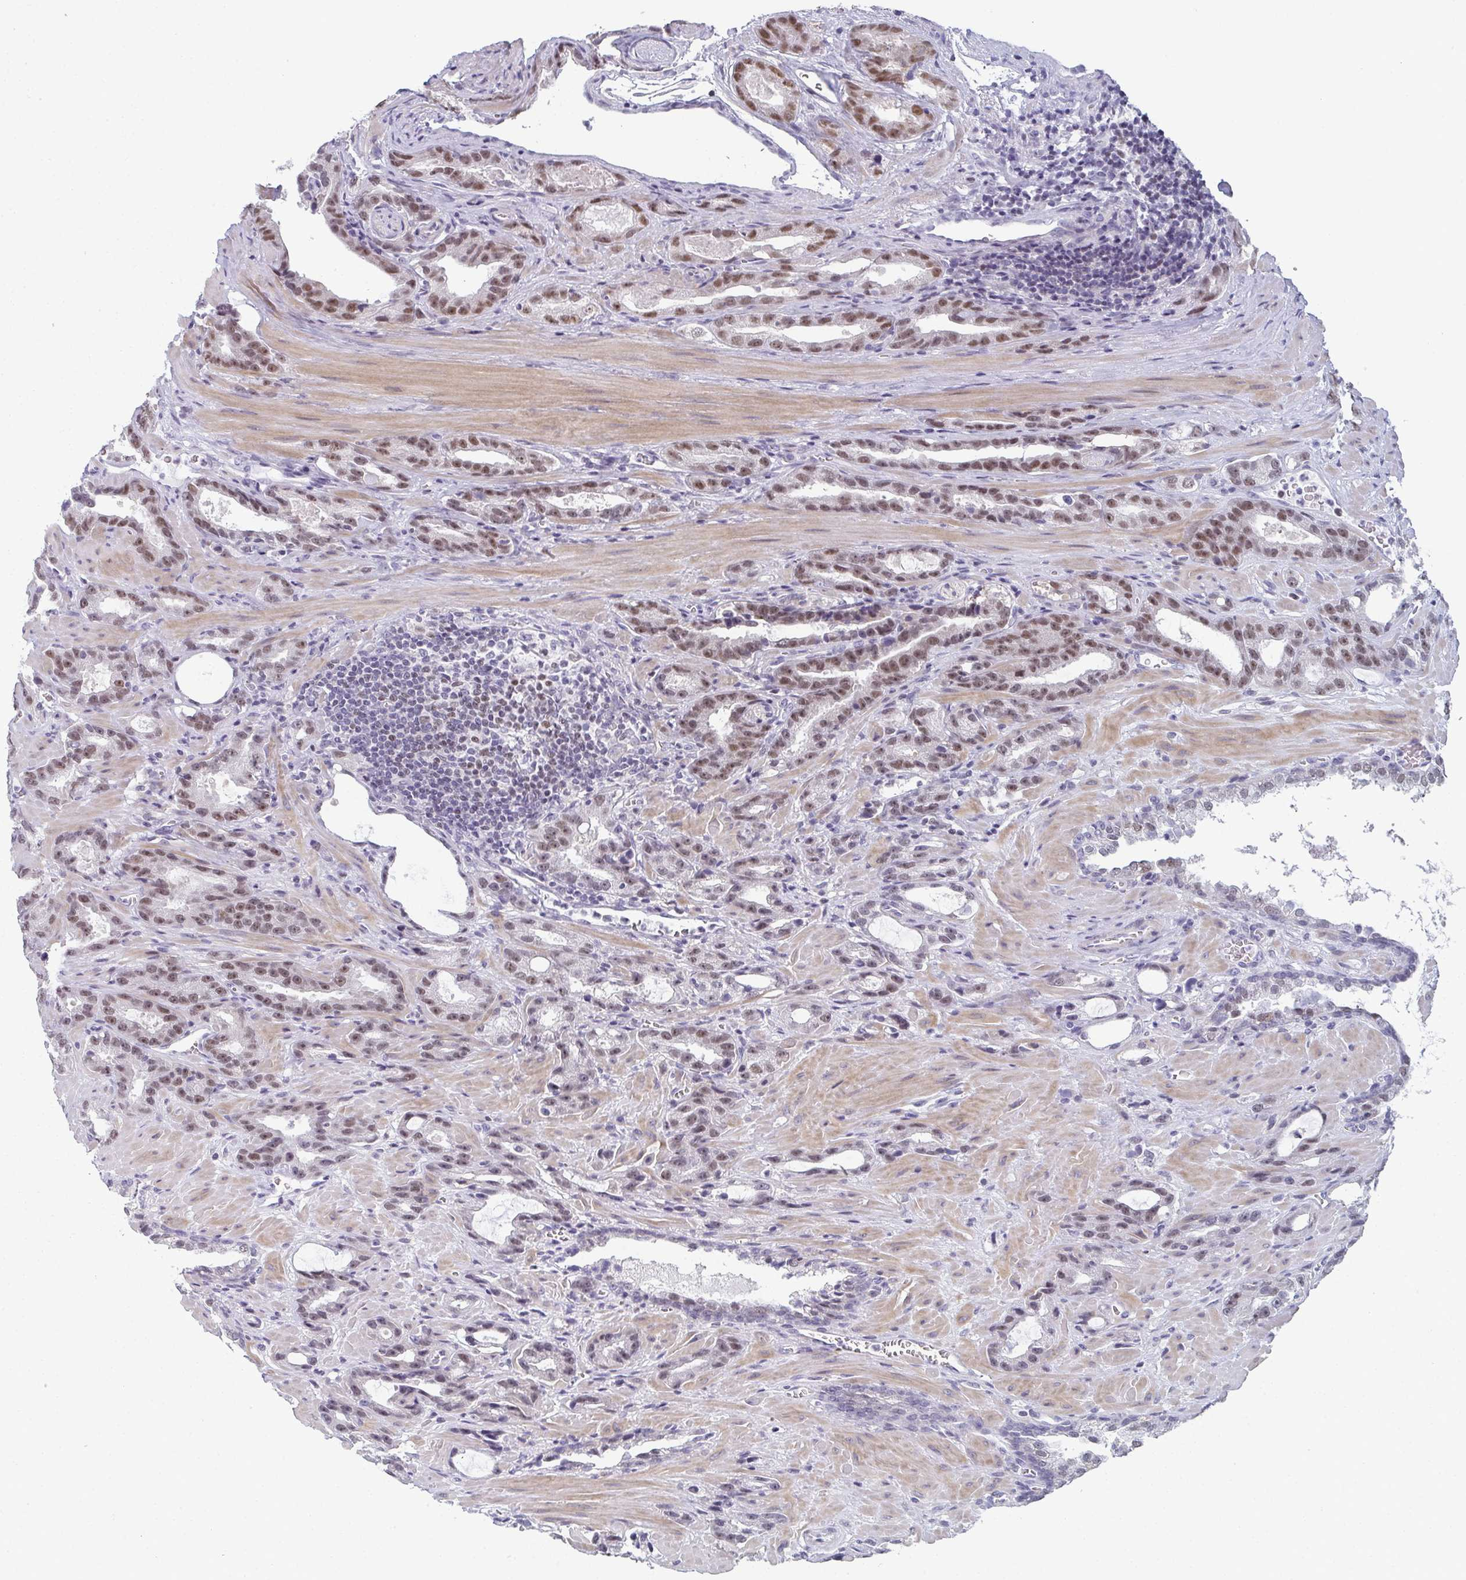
{"staining": {"intensity": "moderate", "quantity": "25%-75%", "location": "nuclear"}, "tissue": "prostate cancer", "cell_type": "Tumor cells", "image_type": "cancer", "snomed": [{"axis": "morphology", "description": "Adenocarcinoma, High grade"}, {"axis": "topography", "description": "Prostate"}], "caption": "An image showing moderate nuclear positivity in about 25%-75% of tumor cells in prostate cancer, as visualized by brown immunohistochemical staining.", "gene": "PYCR3", "patient": {"sex": "male", "age": 65}}